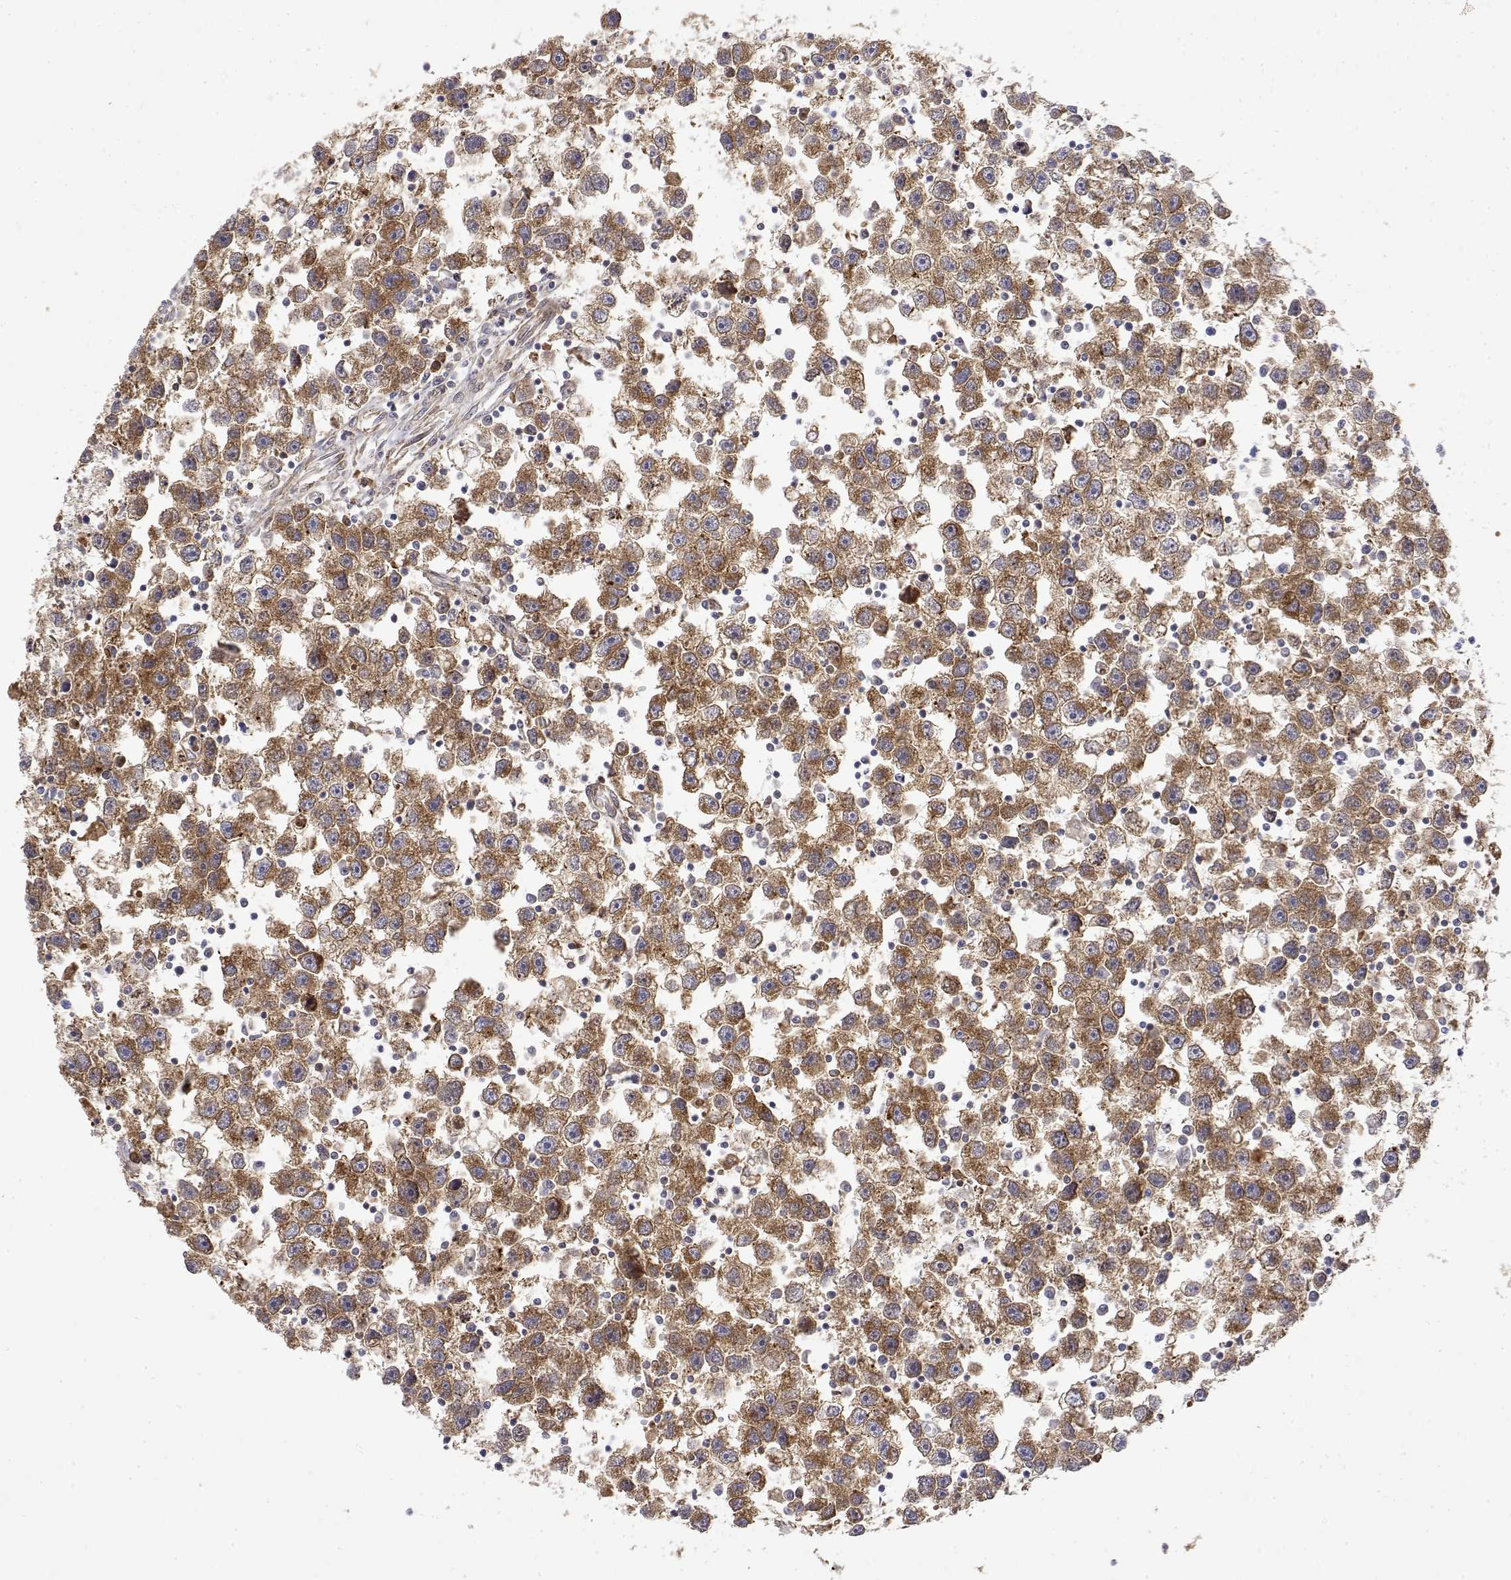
{"staining": {"intensity": "moderate", "quantity": ">75%", "location": "cytoplasmic/membranous"}, "tissue": "testis cancer", "cell_type": "Tumor cells", "image_type": "cancer", "snomed": [{"axis": "morphology", "description": "Seminoma, NOS"}, {"axis": "topography", "description": "Testis"}], "caption": "DAB (3,3'-diaminobenzidine) immunohistochemical staining of seminoma (testis) displays moderate cytoplasmic/membranous protein positivity in about >75% of tumor cells.", "gene": "PACSIN2", "patient": {"sex": "male", "age": 30}}